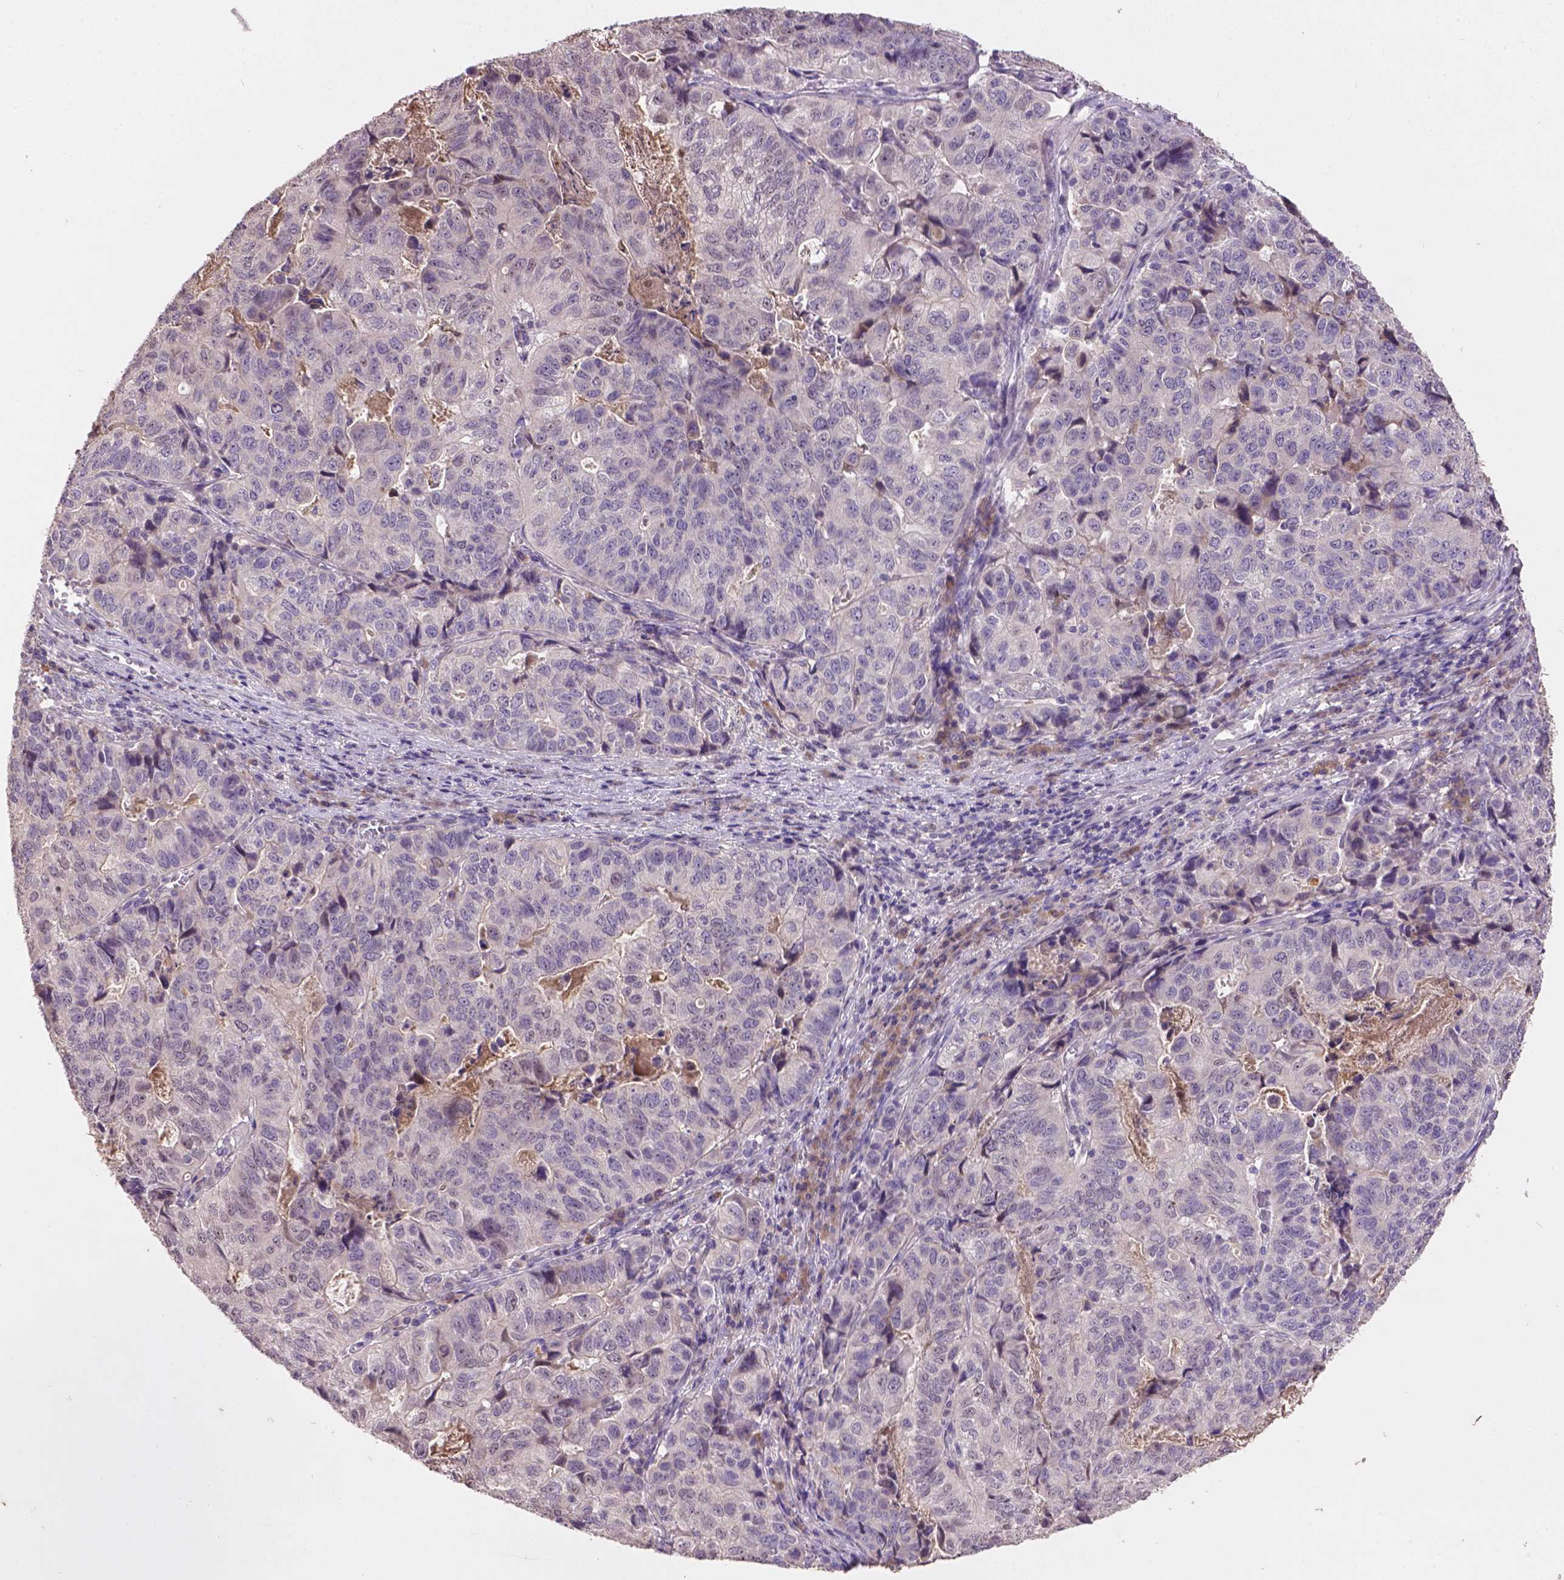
{"staining": {"intensity": "negative", "quantity": "none", "location": "none"}, "tissue": "stomach cancer", "cell_type": "Tumor cells", "image_type": "cancer", "snomed": [{"axis": "morphology", "description": "Adenocarcinoma, NOS"}, {"axis": "topography", "description": "Stomach, upper"}], "caption": "There is no significant staining in tumor cells of stomach adenocarcinoma.", "gene": "SOX17", "patient": {"sex": "female", "age": 67}}